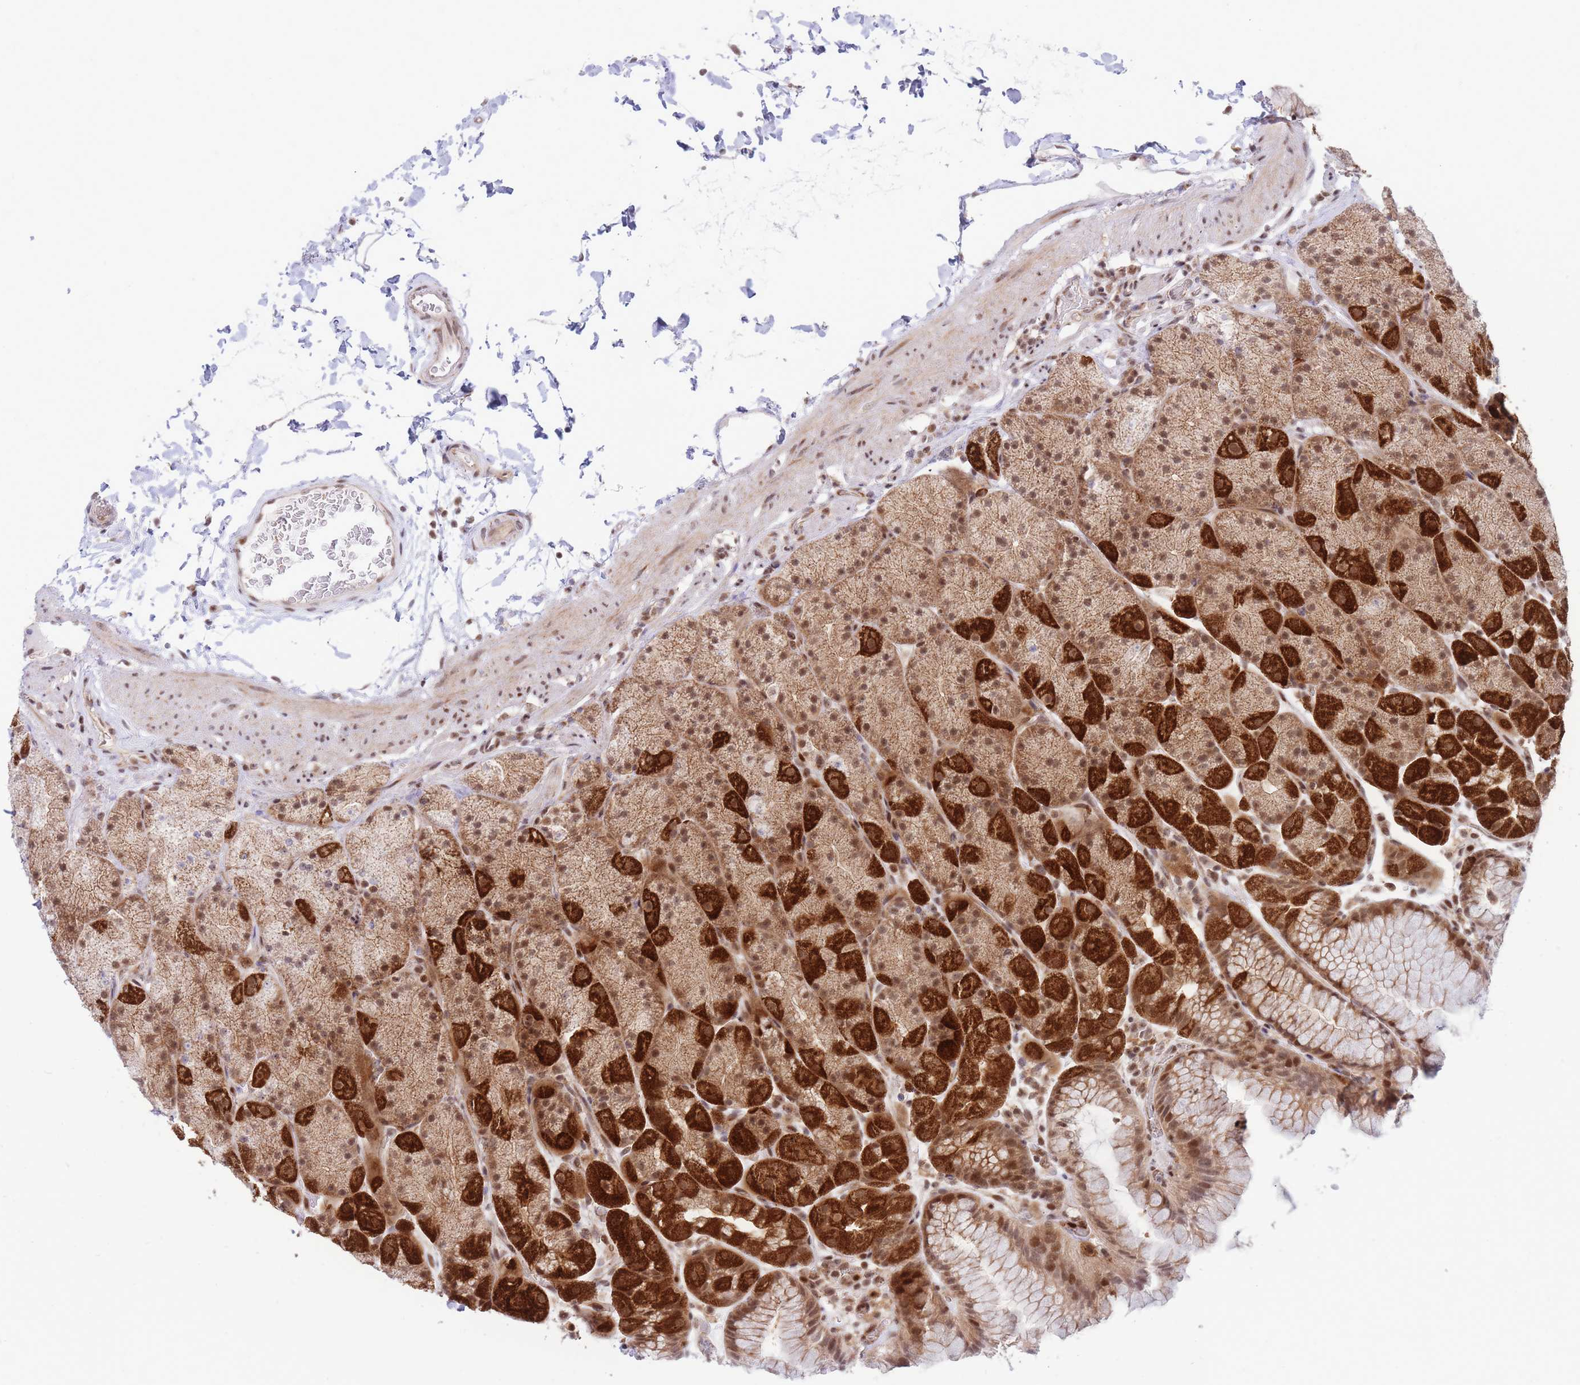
{"staining": {"intensity": "strong", "quantity": "25%-75%", "location": "cytoplasmic/membranous,nuclear"}, "tissue": "stomach", "cell_type": "Glandular cells", "image_type": "normal", "snomed": [{"axis": "morphology", "description": "Normal tissue, NOS"}, {"axis": "topography", "description": "Stomach, upper"}, {"axis": "topography", "description": "Stomach, lower"}], "caption": "Brown immunohistochemical staining in normal human stomach demonstrates strong cytoplasmic/membranous,nuclear staining in approximately 25%-75% of glandular cells.", "gene": "BOD1L1", "patient": {"sex": "male", "age": 67}}